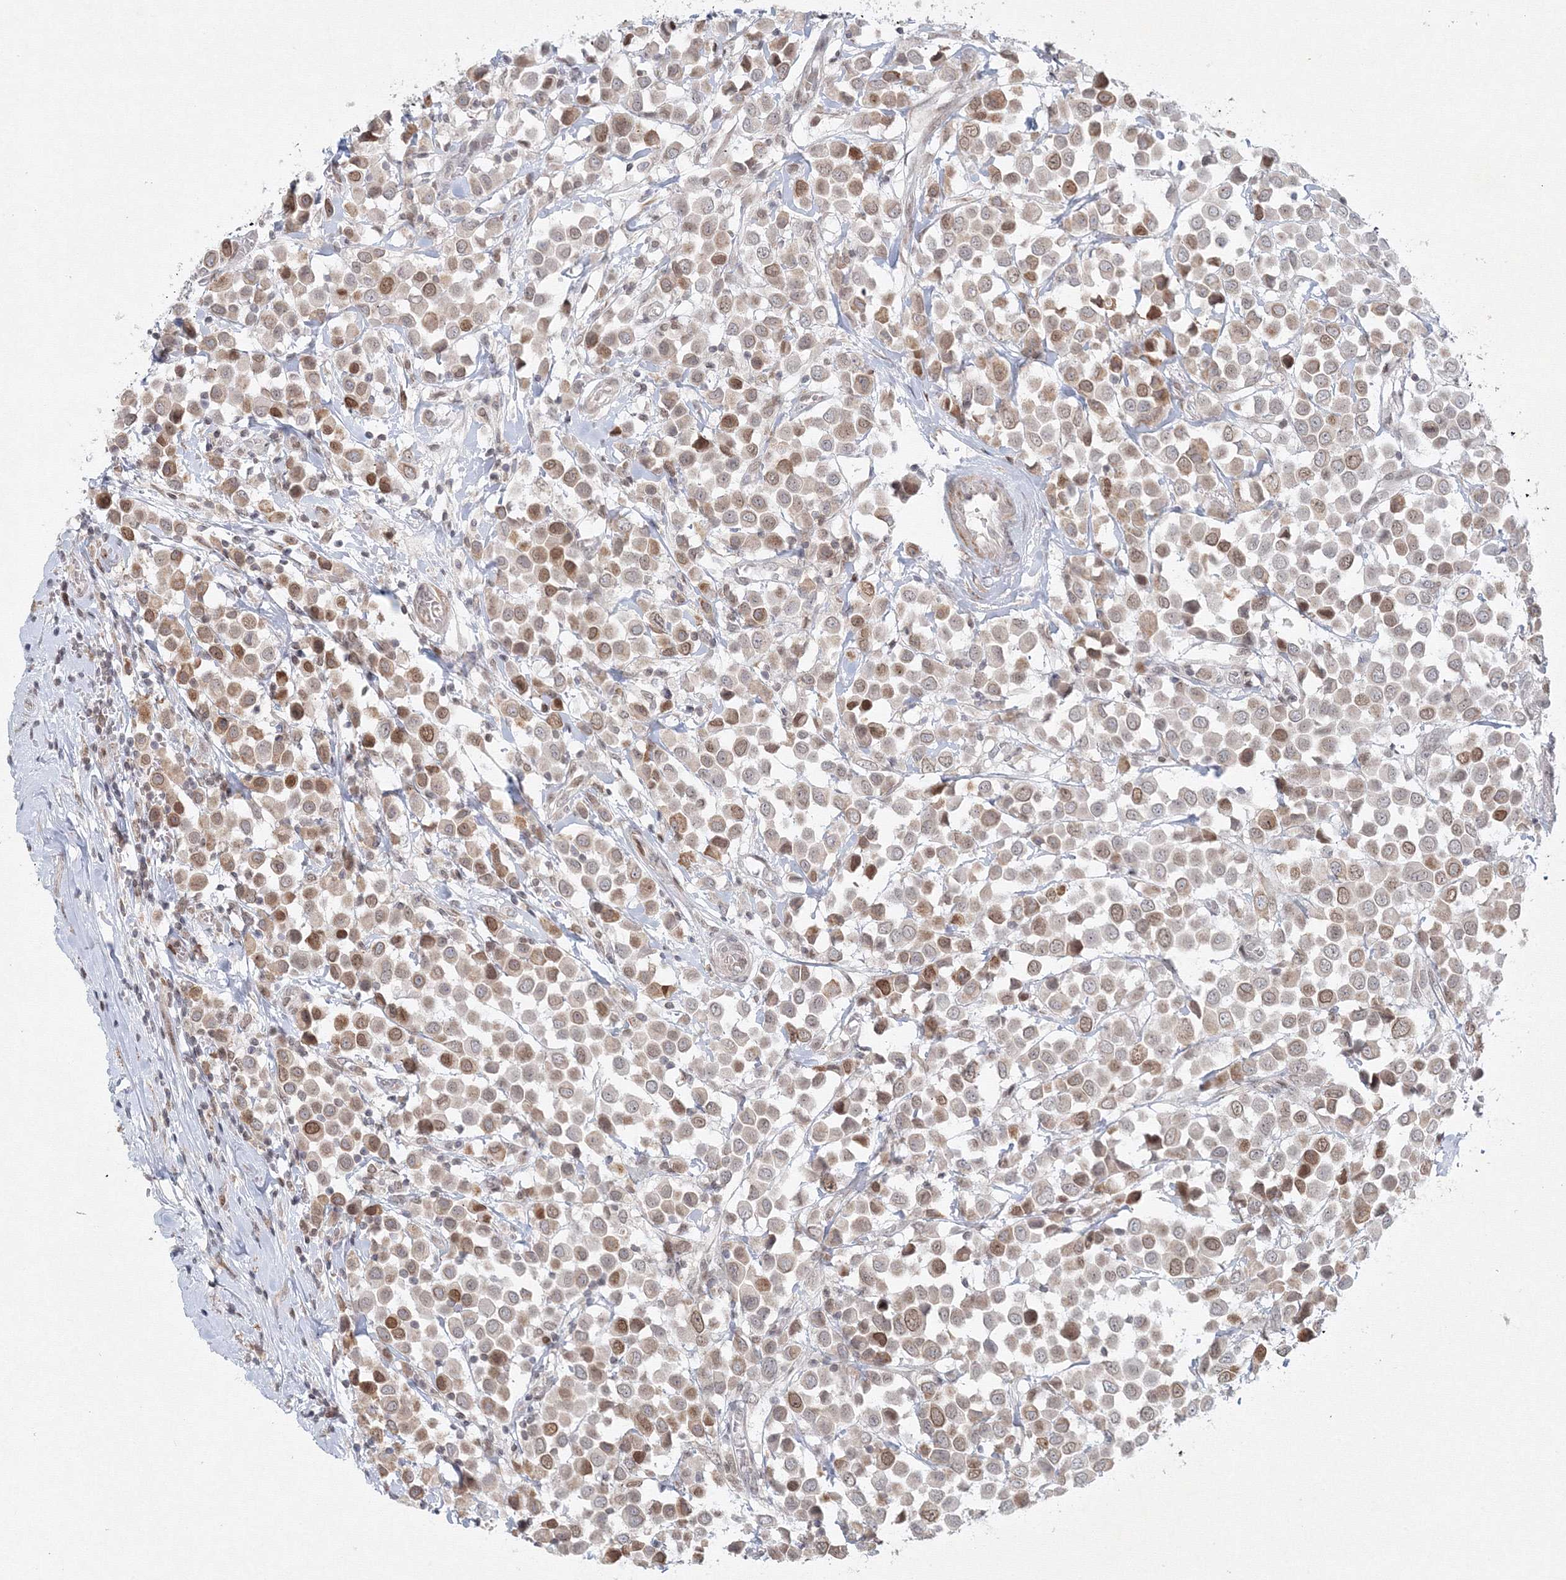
{"staining": {"intensity": "moderate", "quantity": "25%-75%", "location": "nuclear"}, "tissue": "breast cancer", "cell_type": "Tumor cells", "image_type": "cancer", "snomed": [{"axis": "morphology", "description": "Duct carcinoma"}, {"axis": "topography", "description": "Breast"}], "caption": "Moderate nuclear positivity is seen in approximately 25%-75% of tumor cells in breast cancer.", "gene": "KIF4A", "patient": {"sex": "female", "age": 61}}